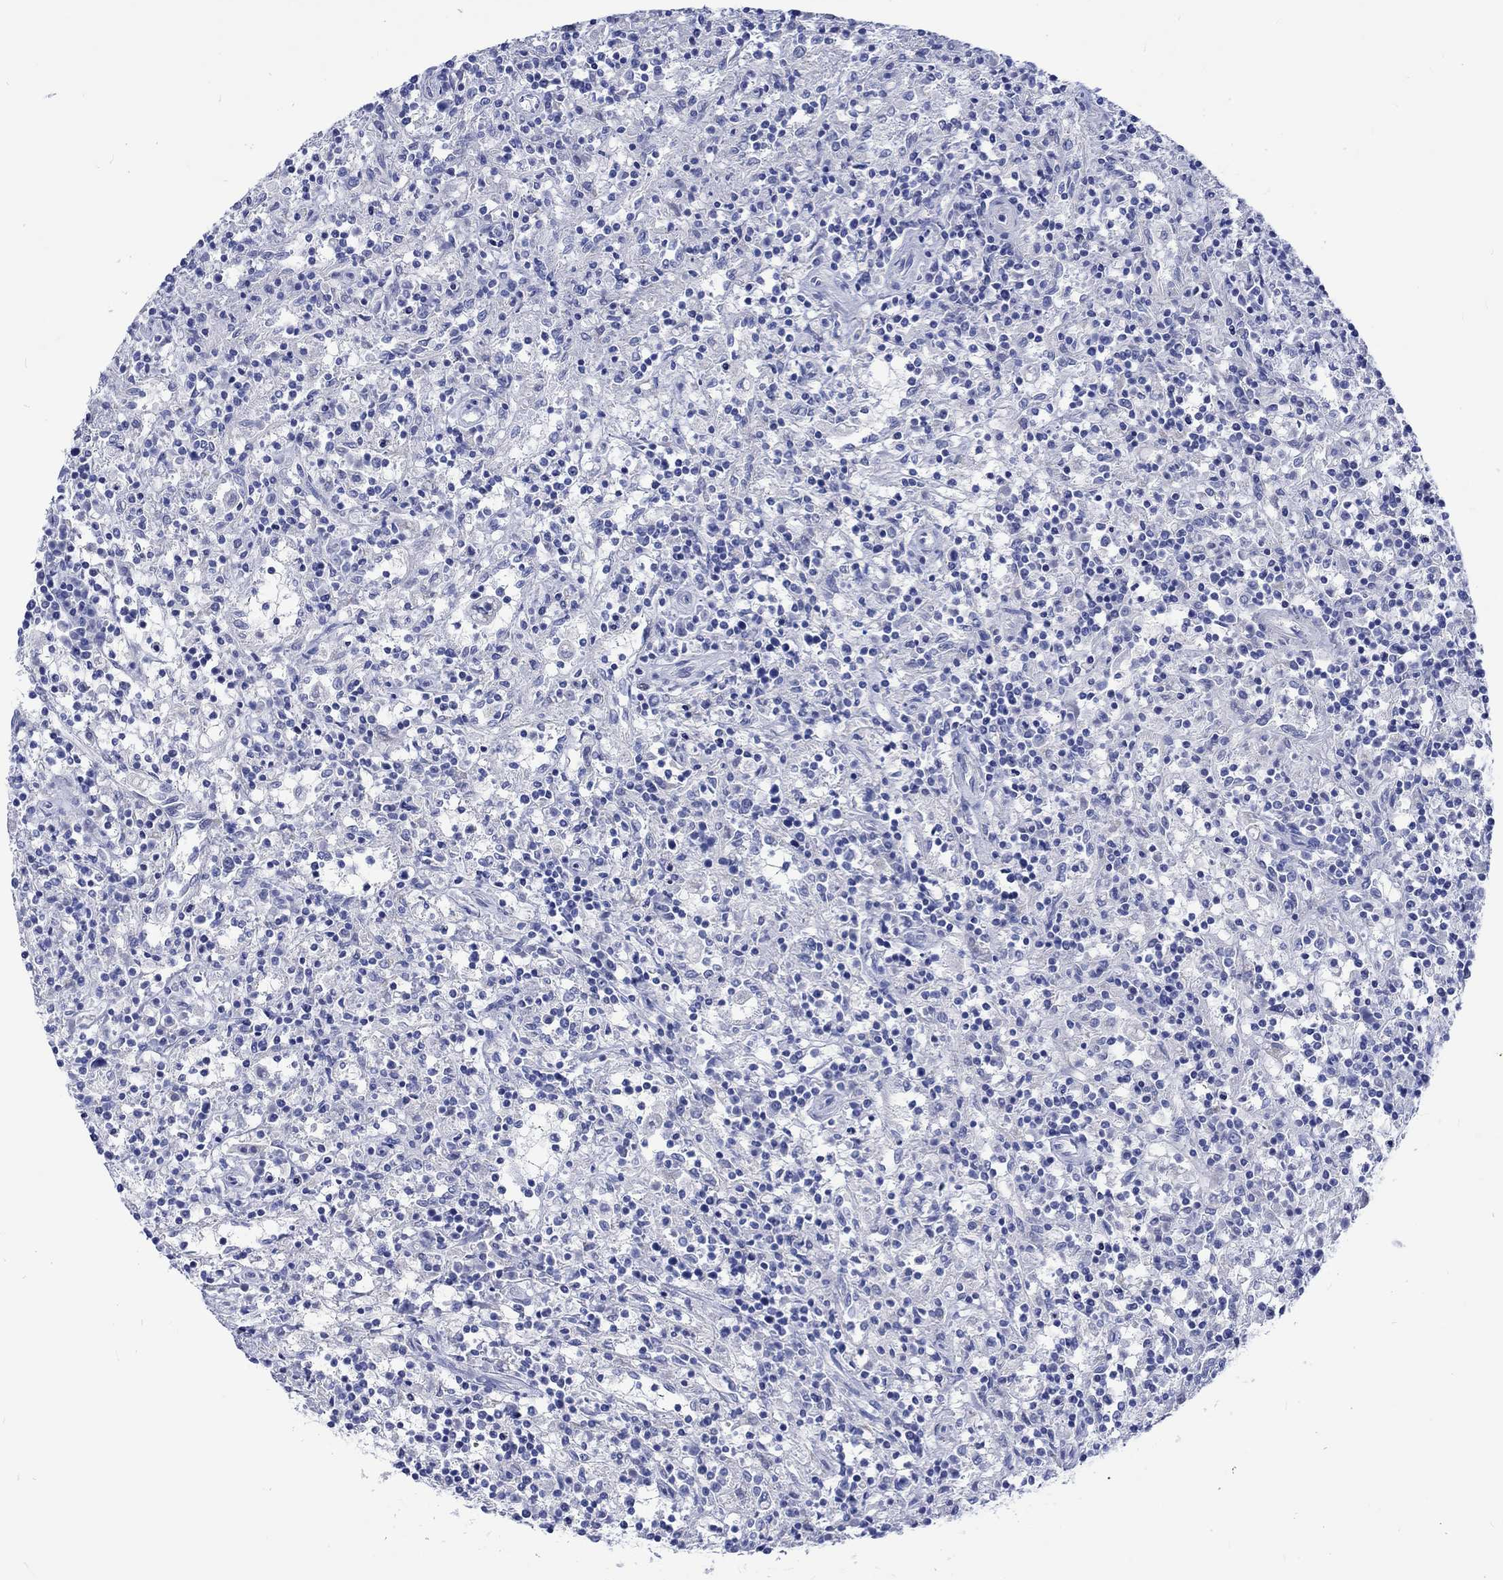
{"staining": {"intensity": "negative", "quantity": "none", "location": "none"}, "tissue": "lymphoma", "cell_type": "Tumor cells", "image_type": "cancer", "snomed": [{"axis": "morphology", "description": "Malignant lymphoma, non-Hodgkin's type, Low grade"}, {"axis": "topography", "description": "Spleen"}], "caption": "Protein analysis of lymphoma shows no significant staining in tumor cells. (DAB (3,3'-diaminobenzidine) IHC, high magnification).", "gene": "KLHL33", "patient": {"sex": "male", "age": 62}}